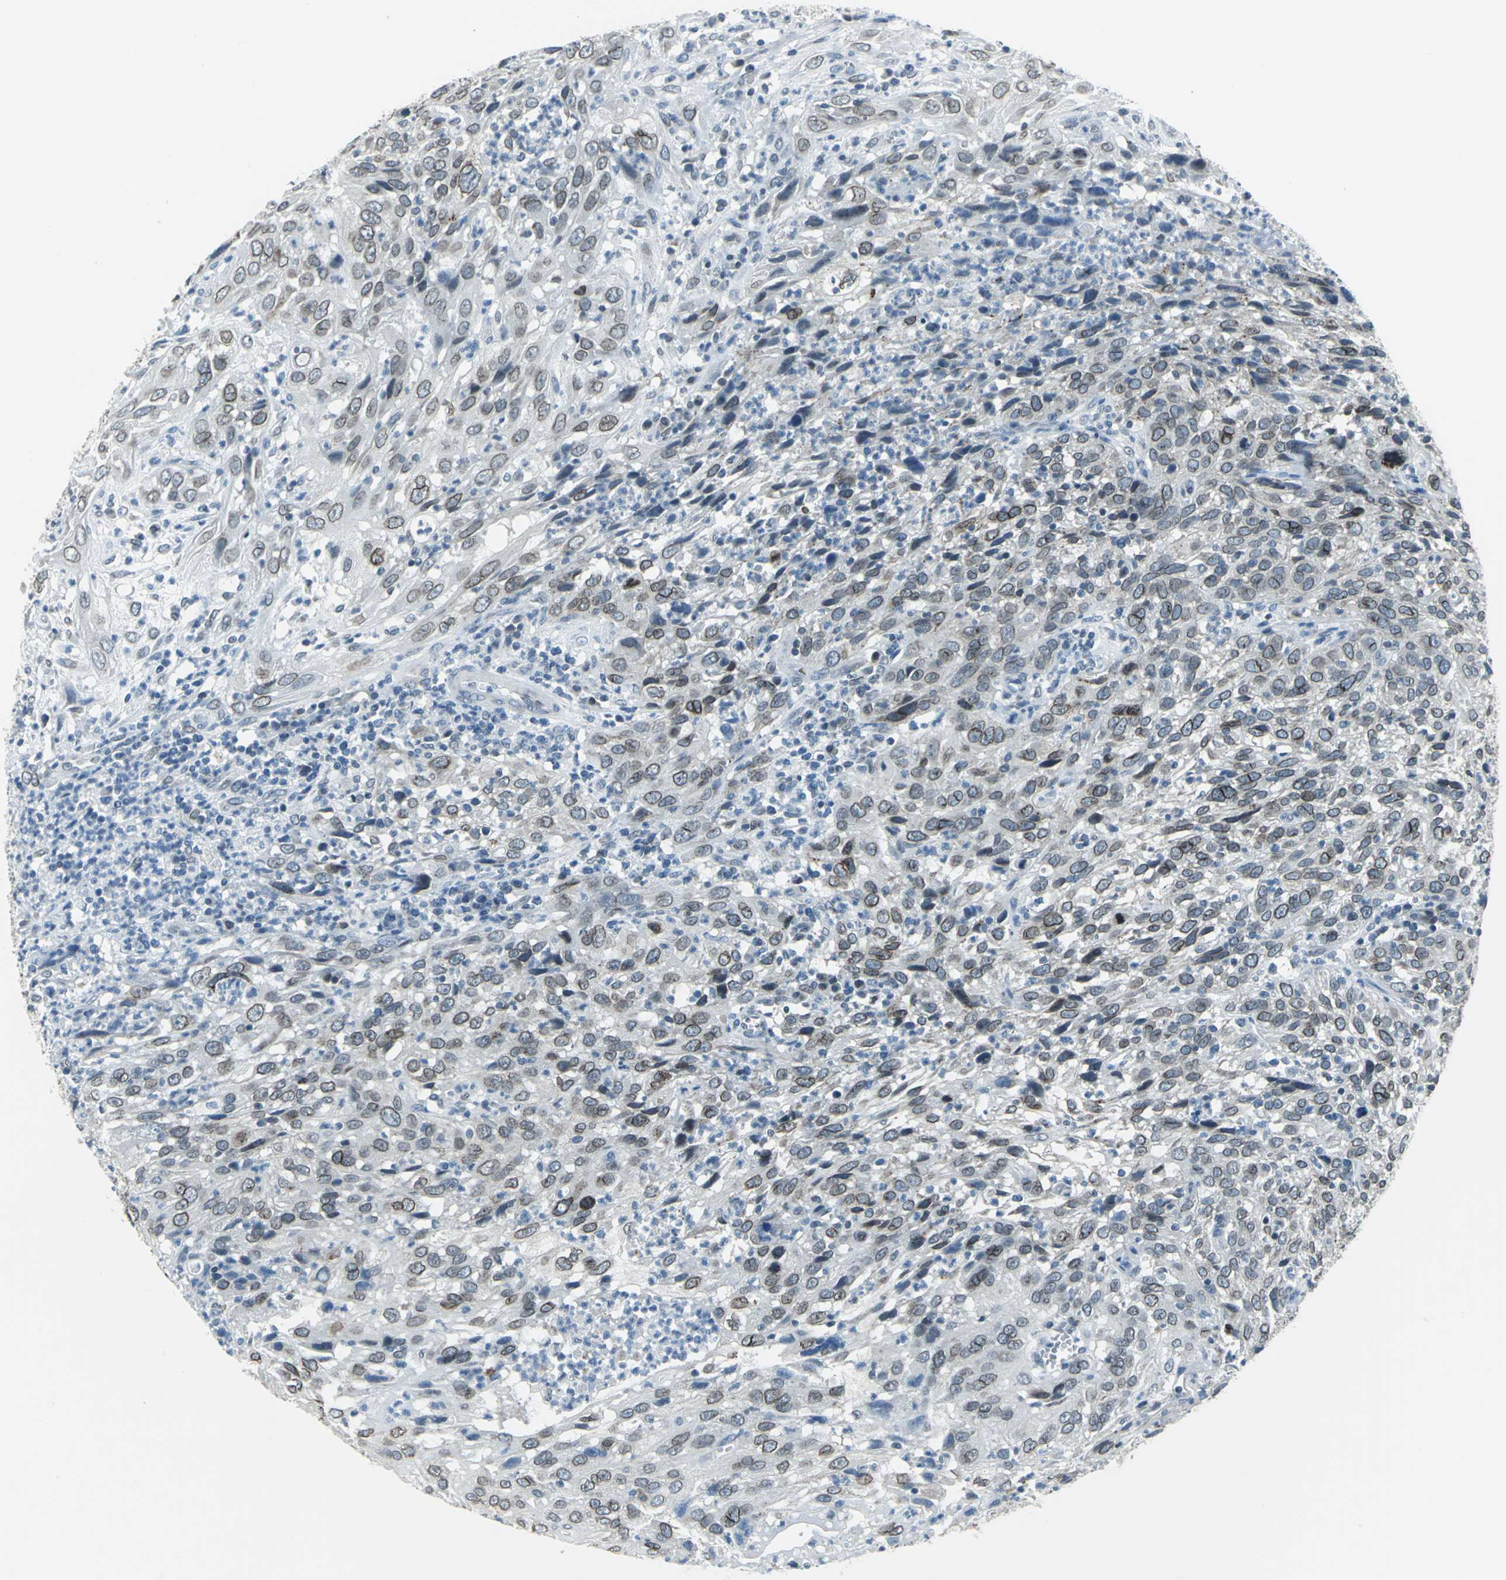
{"staining": {"intensity": "weak", "quantity": ">75%", "location": "cytoplasmic/membranous,nuclear"}, "tissue": "cervical cancer", "cell_type": "Tumor cells", "image_type": "cancer", "snomed": [{"axis": "morphology", "description": "Squamous cell carcinoma, NOS"}, {"axis": "topography", "description": "Cervix"}], "caption": "A high-resolution image shows immunohistochemistry (IHC) staining of cervical squamous cell carcinoma, which shows weak cytoplasmic/membranous and nuclear expression in approximately >75% of tumor cells.", "gene": "SNUPN", "patient": {"sex": "female", "age": 32}}